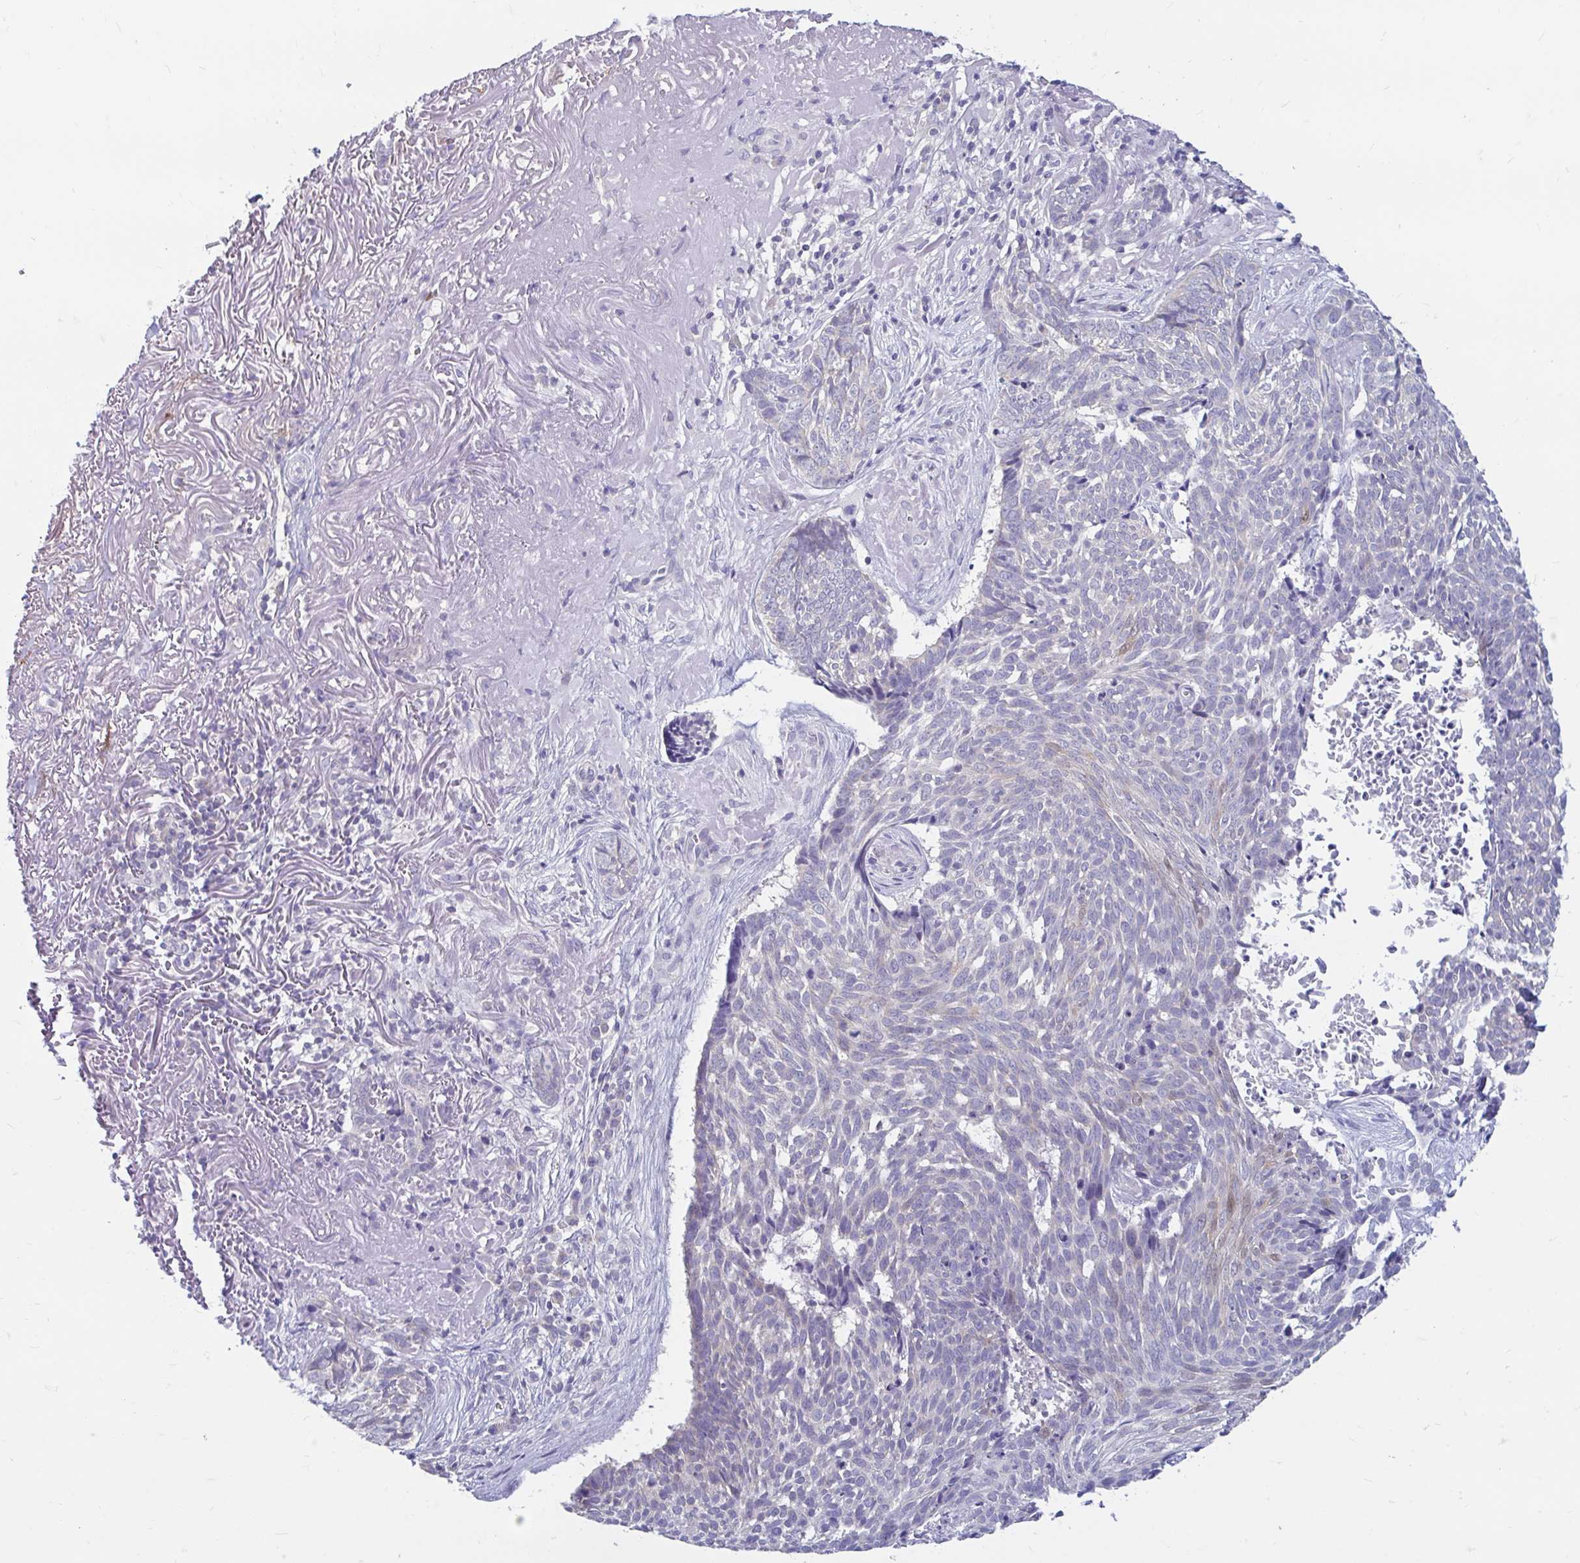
{"staining": {"intensity": "negative", "quantity": "none", "location": "none"}, "tissue": "skin cancer", "cell_type": "Tumor cells", "image_type": "cancer", "snomed": [{"axis": "morphology", "description": "Basal cell carcinoma"}, {"axis": "topography", "description": "Skin"}, {"axis": "topography", "description": "Skin of face"}], "caption": "The immunohistochemistry micrograph has no significant staining in tumor cells of skin cancer tissue.", "gene": "ADH1A", "patient": {"sex": "female", "age": 95}}